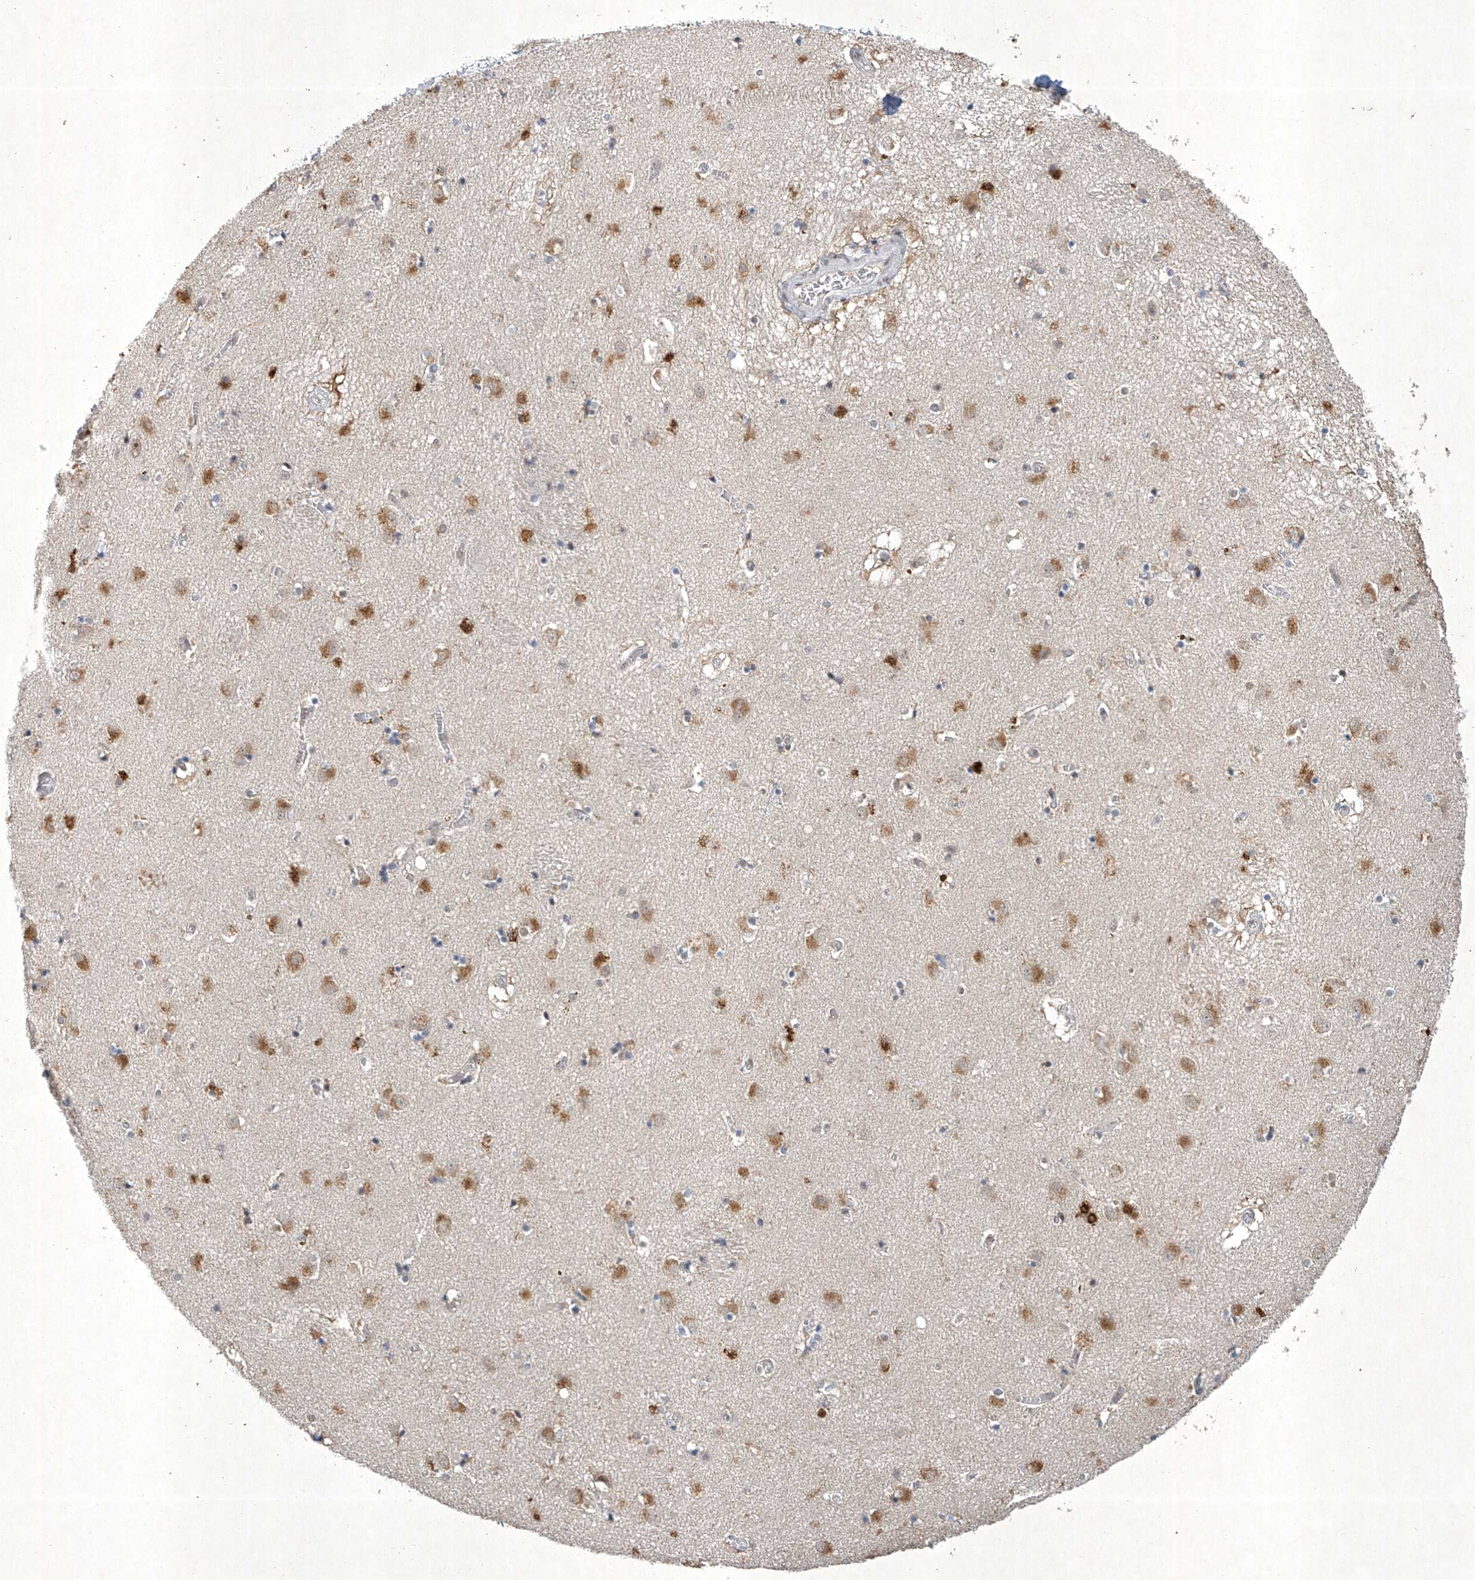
{"staining": {"intensity": "weak", "quantity": "<25%", "location": "cytoplasmic/membranous"}, "tissue": "caudate", "cell_type": "Glial cells", "image_type": "normal", "snomed": [{"axis": "morphology", "description": "Normal tissue, NOS"}, {"axis": "topography", "description": "Lateral ventricle wall"}], "caption": "Caudate was stained to show a protein in brown. There is no significant expression in glial cells. The staining was performed using DAB (3,3'-diaminobenzidine) to visualize the protein expression in brown, while the nuclei were stained in blue with hematoxylin (Magnification: 20x).", "gene": "TAF8", "patient": {"sex": "male", "age": 70}}